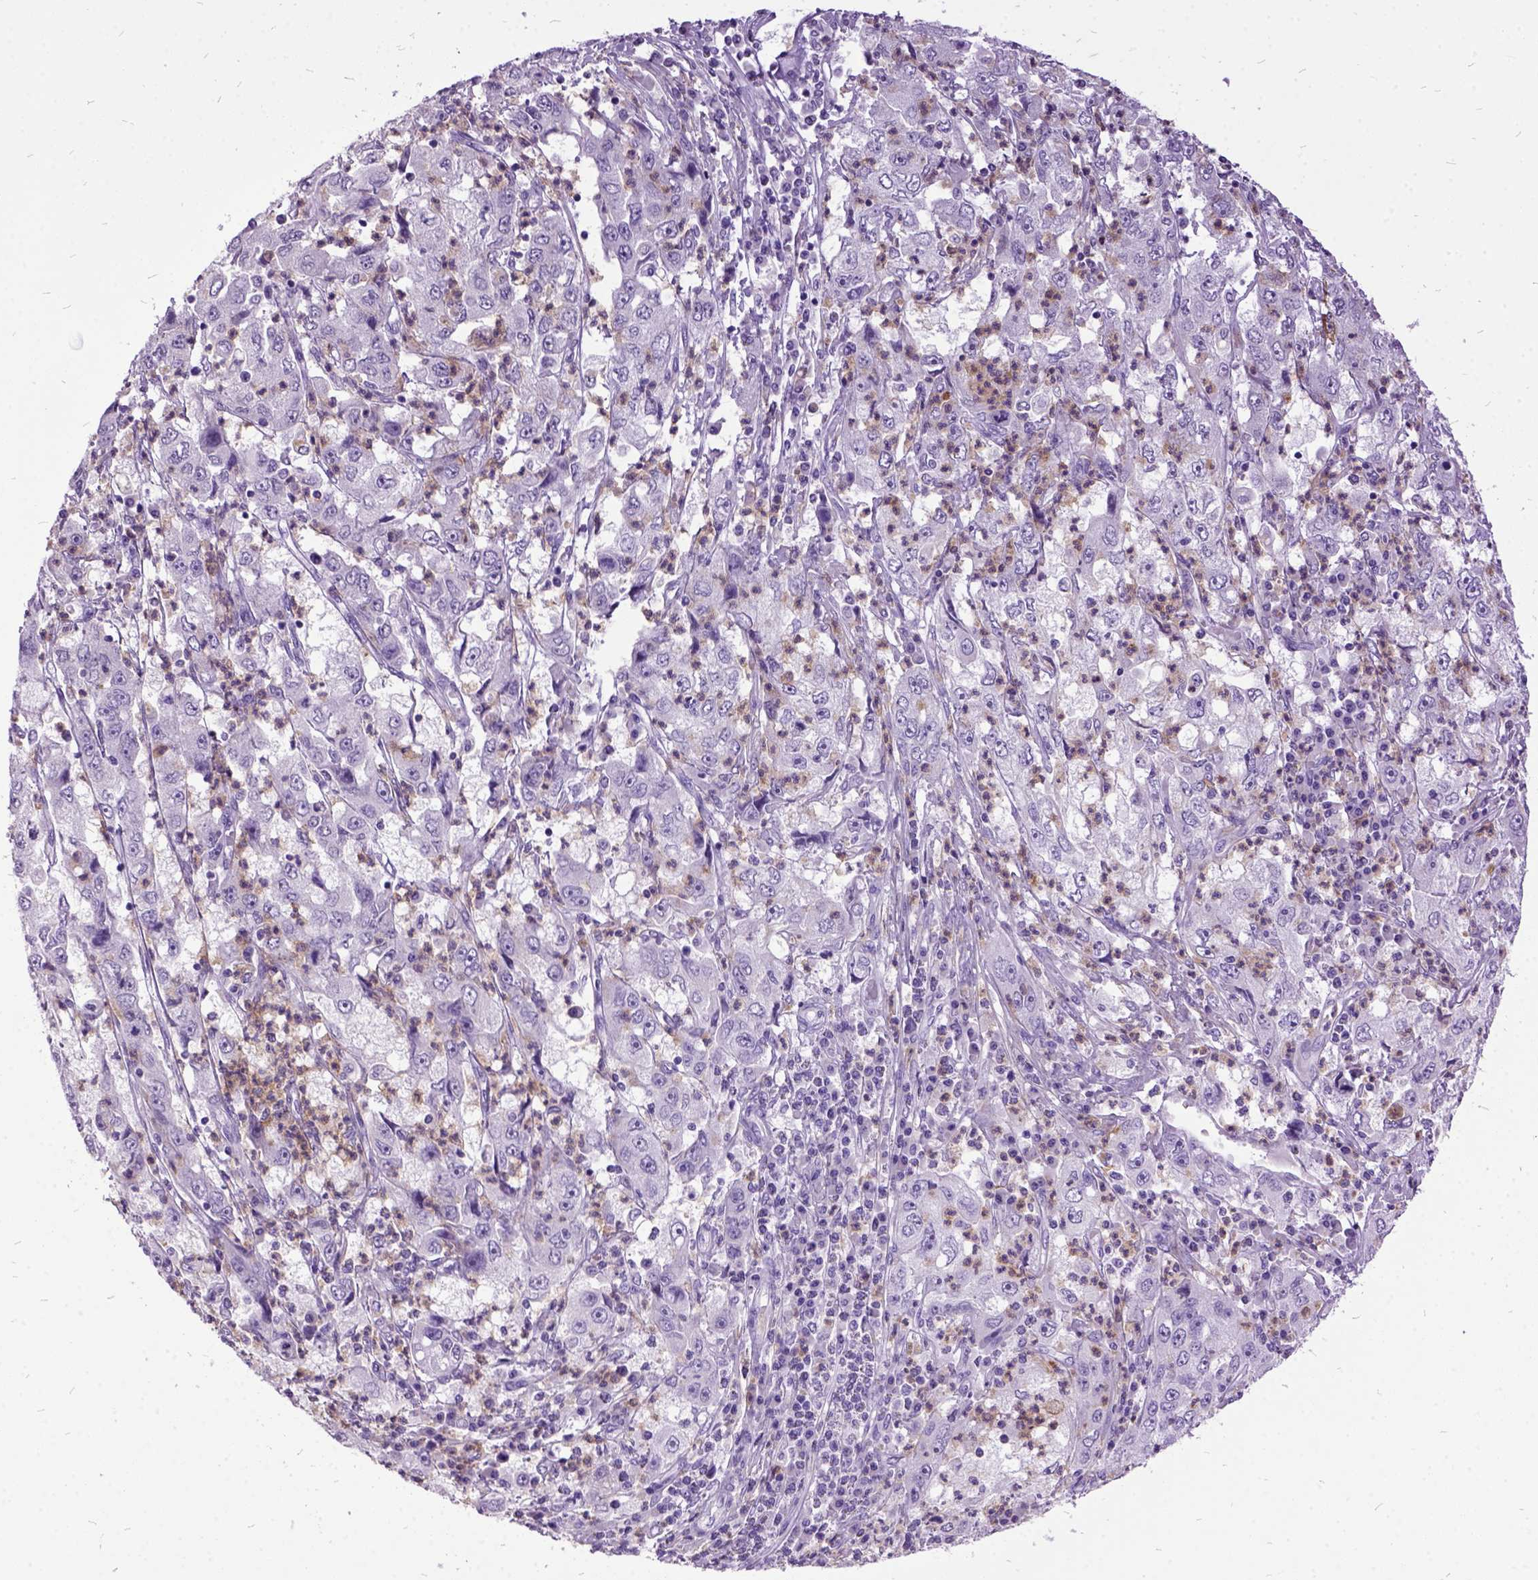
{"staining": {"intensity": "negative", "quantity": "none", "location": "none"}, "tissue": "cervical cancer", "cell_type": "Tumor cells", "image_type": "cancer", "snomed": [{"axis": "morphology", "description": "Squamous cell carcinoma, NOS"}, {"axis": "topography", "description": "Cervix"}], "caption": "DAB (3,3'-diaminobenzidine) immunohistochemical staining of cervical cancer demonstrates no significant positivity in tumor cells.", "gene": "MME", "patient": {"sex": "female", "age": 36}}